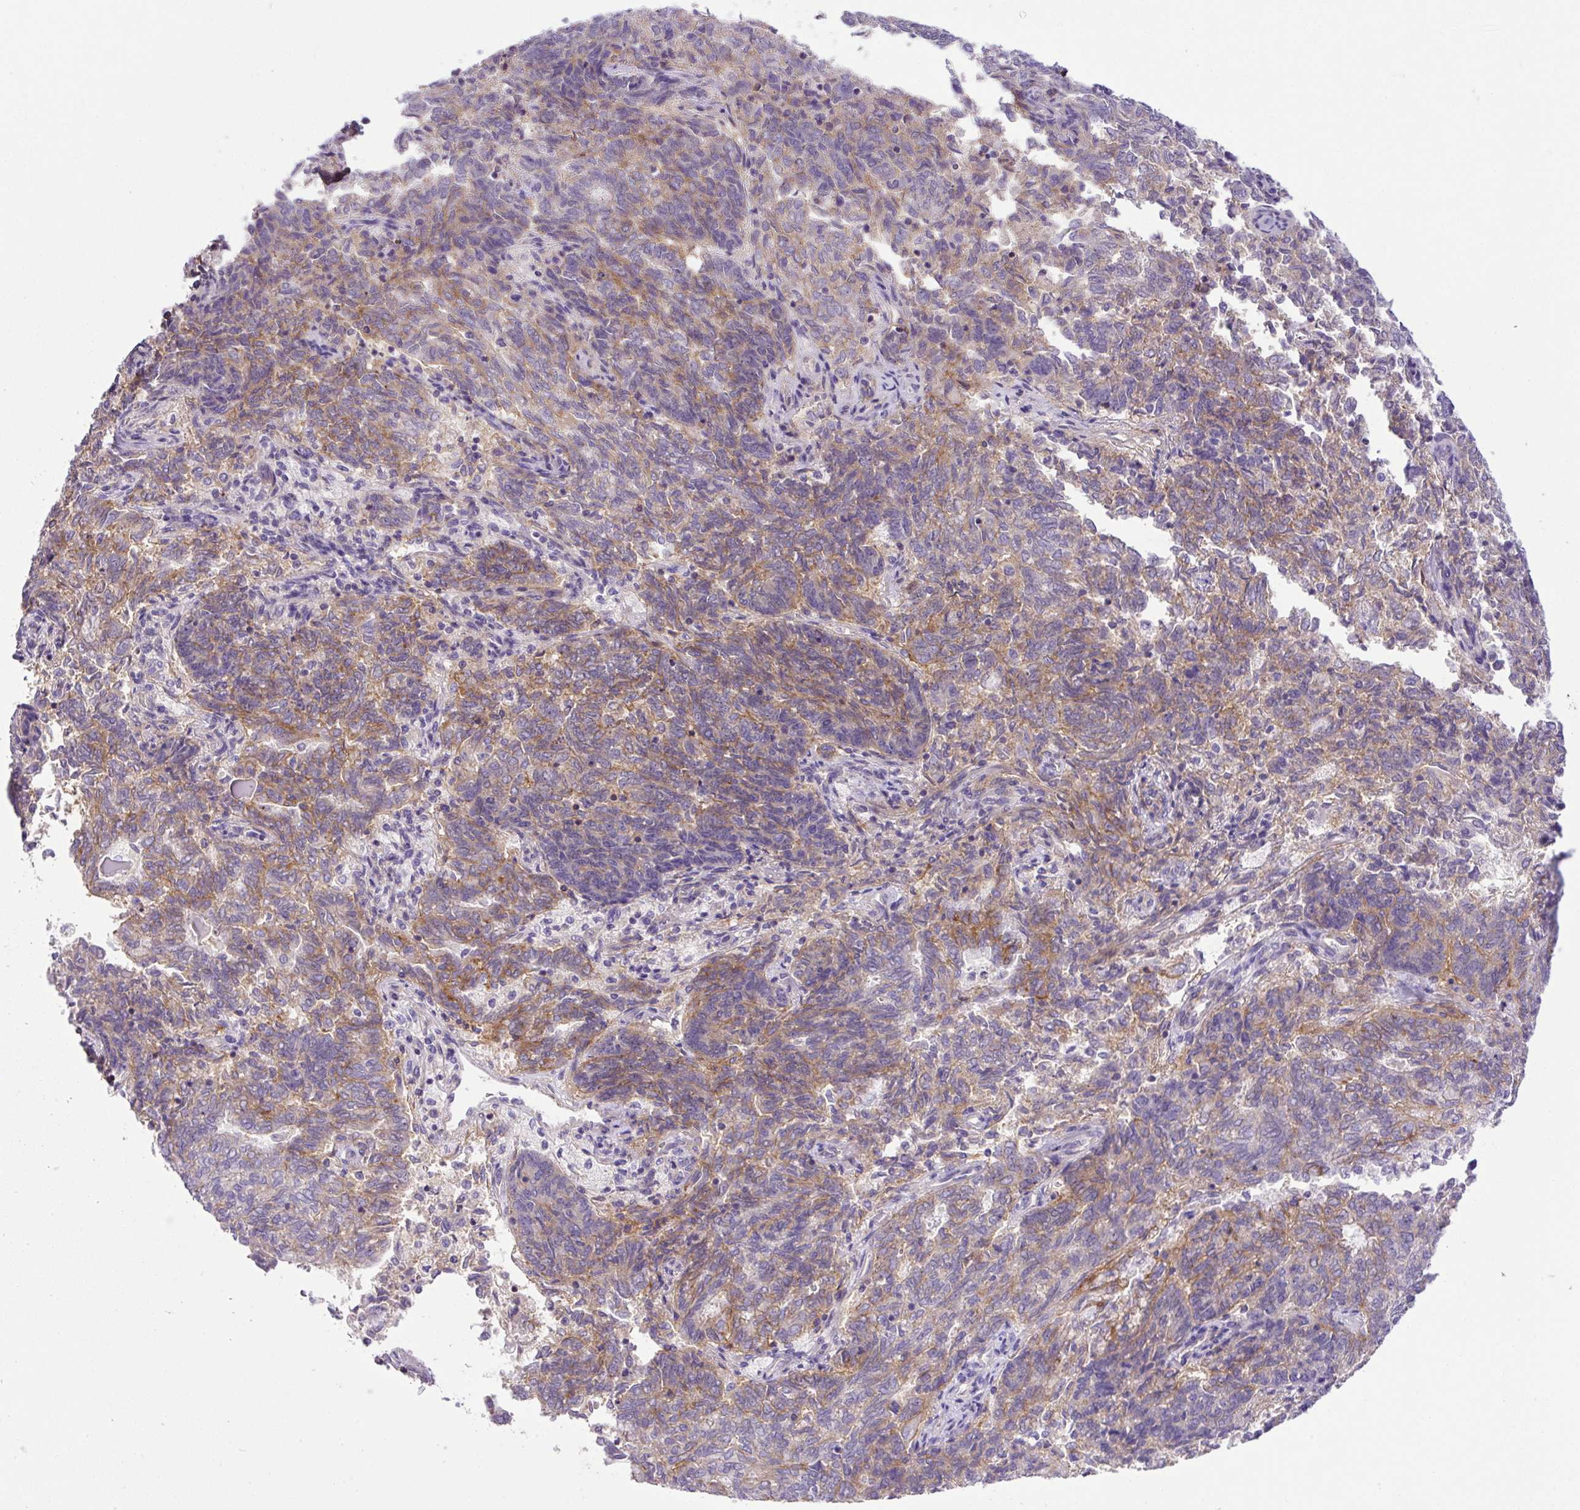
{"staining": {"intensity": "weak", "quantity": "25%-75%", "location": "cytoplasmic/membranous"}, "tissue": "endometrial cancer", "cell_type": "Tumor cells", "image_type": "cancer", "snomed": [{"axis": "morphology", "description": "Adenocarcinoma, NOS"}, {"axis": "topography", "description": "Endometrium"}], "caption": "Immunohistochemistry of human endometrial cancer demonstrates low levels of weak cytoplasmic/membranous staining in approximately 25%-75% of tumor cells. (DAB (3,3'-diaminobenzidine) IHC, brown staining for protein, blue staining for nuclei).", "gene": "NPTN", "patient": {"sex": "female", "age": 80}}